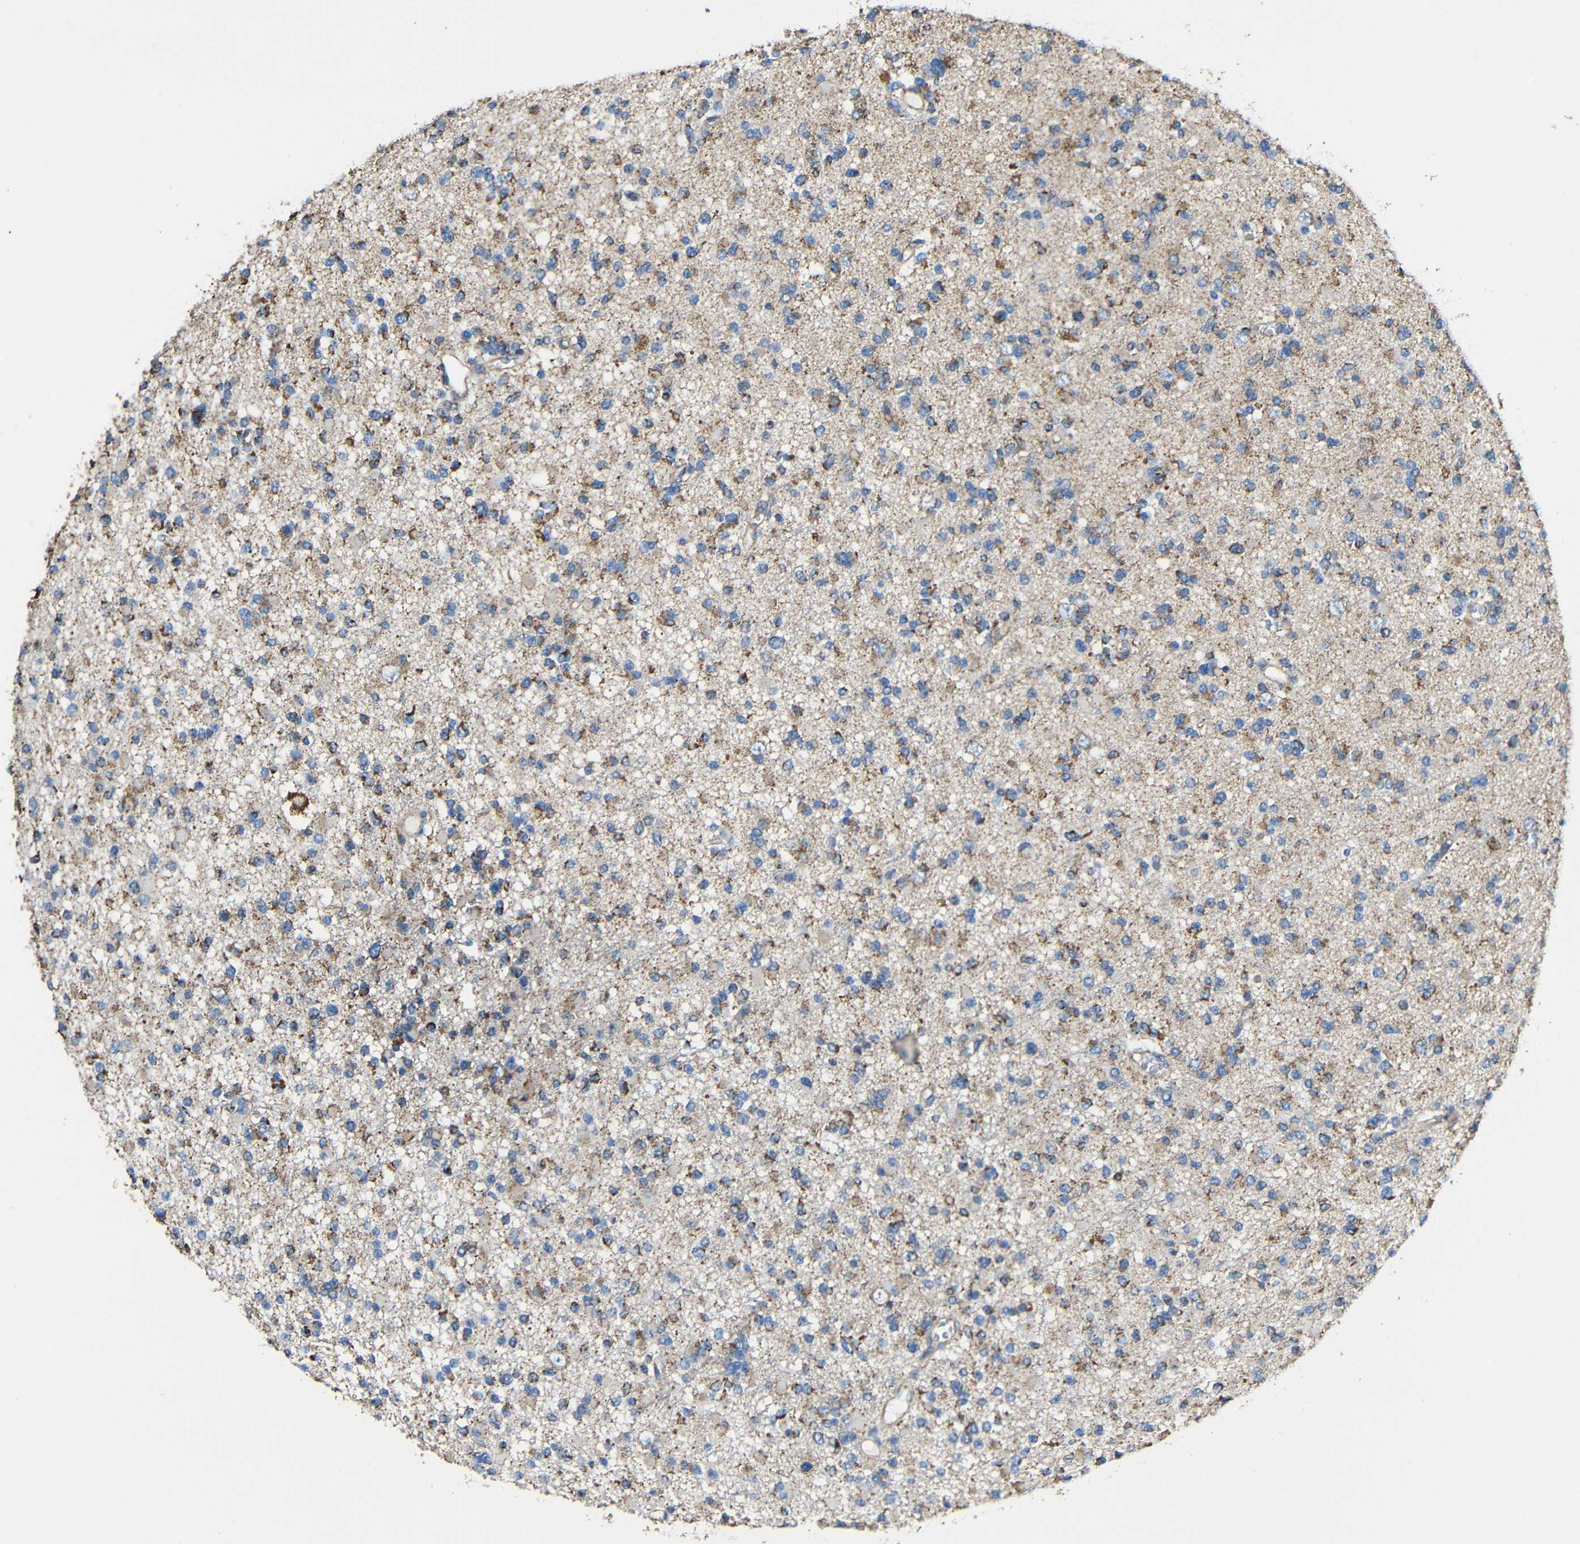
{"staining": {"intensity": "moderate", "quantity": "25%-75%", "location": "cytoplasmic/membranous"}, "tissue": "glioma", "cell_type": "Tumor cells", "image_type": "cancer", "snomed": [{"axis": "morphology", "description": "Glioma, malignant, Low grade"}, {"axis": "topography", "description": "Brain"}], "caption": "Immunohistochemistry (IHC) image of neoplastic tissue: human glioma stained using immunohistochemistry (IHC) exhibits medium levels of moderate protein expression localized specifically in the cytoplasmic/membranous of tumor cells, appearing as a cytoplasmic/membranous brown color.", "gene": "INTS6L", "patient": {"sex": "female", "age": 22}}